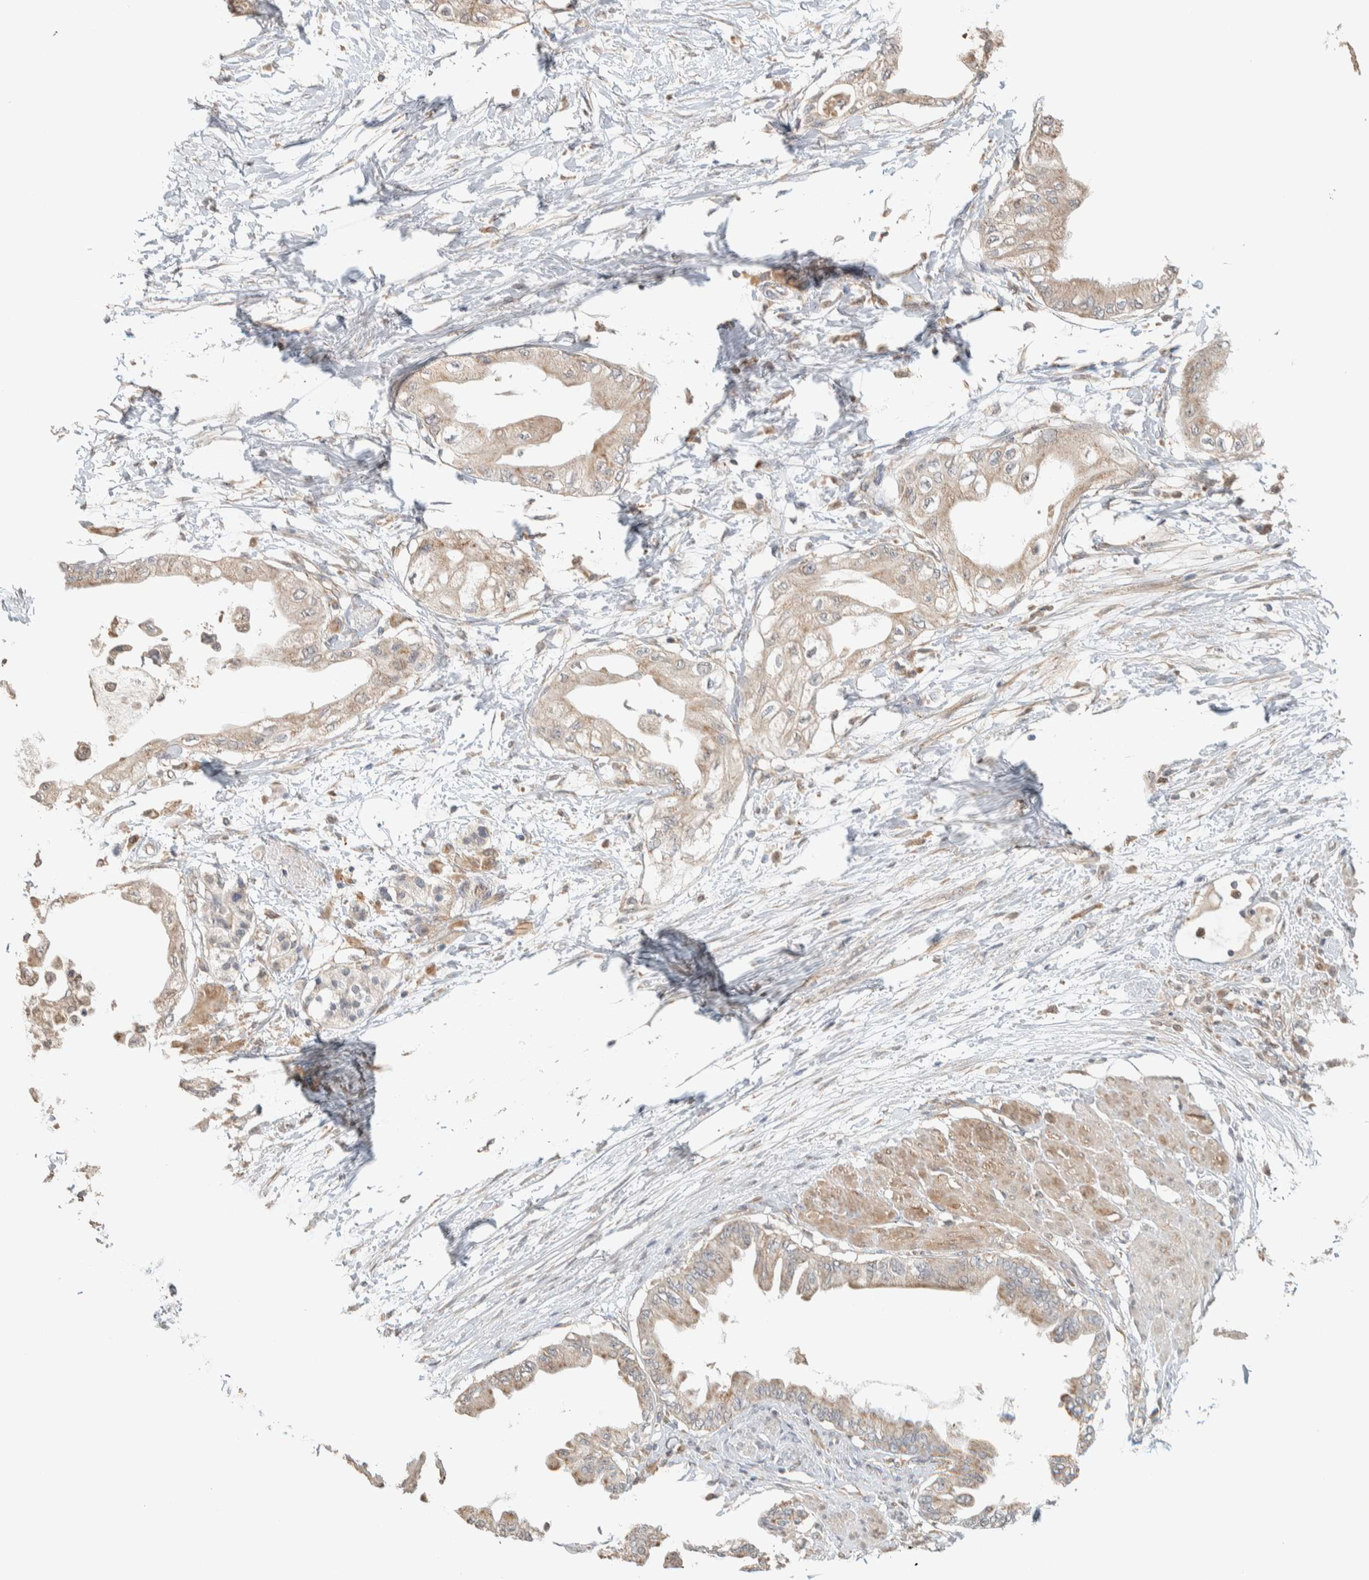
{"staining": {"intensity": "weak", "quantity": ">75%", "location": "cytoplasmic/membranous"}, "tissue": "pancreatic cancer", "cell_type": "Tumor cells", "image_type": "cancer", "snomed": [{"axis": "morphology", "description": "Normal tissue, NOS"}, {"axis": "morphology", "description": "Adenocarcinoma, NOS"}, {"axis": "topography", "description": "Pancreas"}, {"axis": "topography", "description": "Duodenum"}], "caption": "Tumor cells exhibit low levels of weak cytoplasmic/membranous expression in approximately >75% of cells in pancreatic cancer. Immunohistochemistry stains the protein in brown and the nuclei are stained blue.", "gene": "PDE7B", "patient": {"sex": "female", "age": 60}}